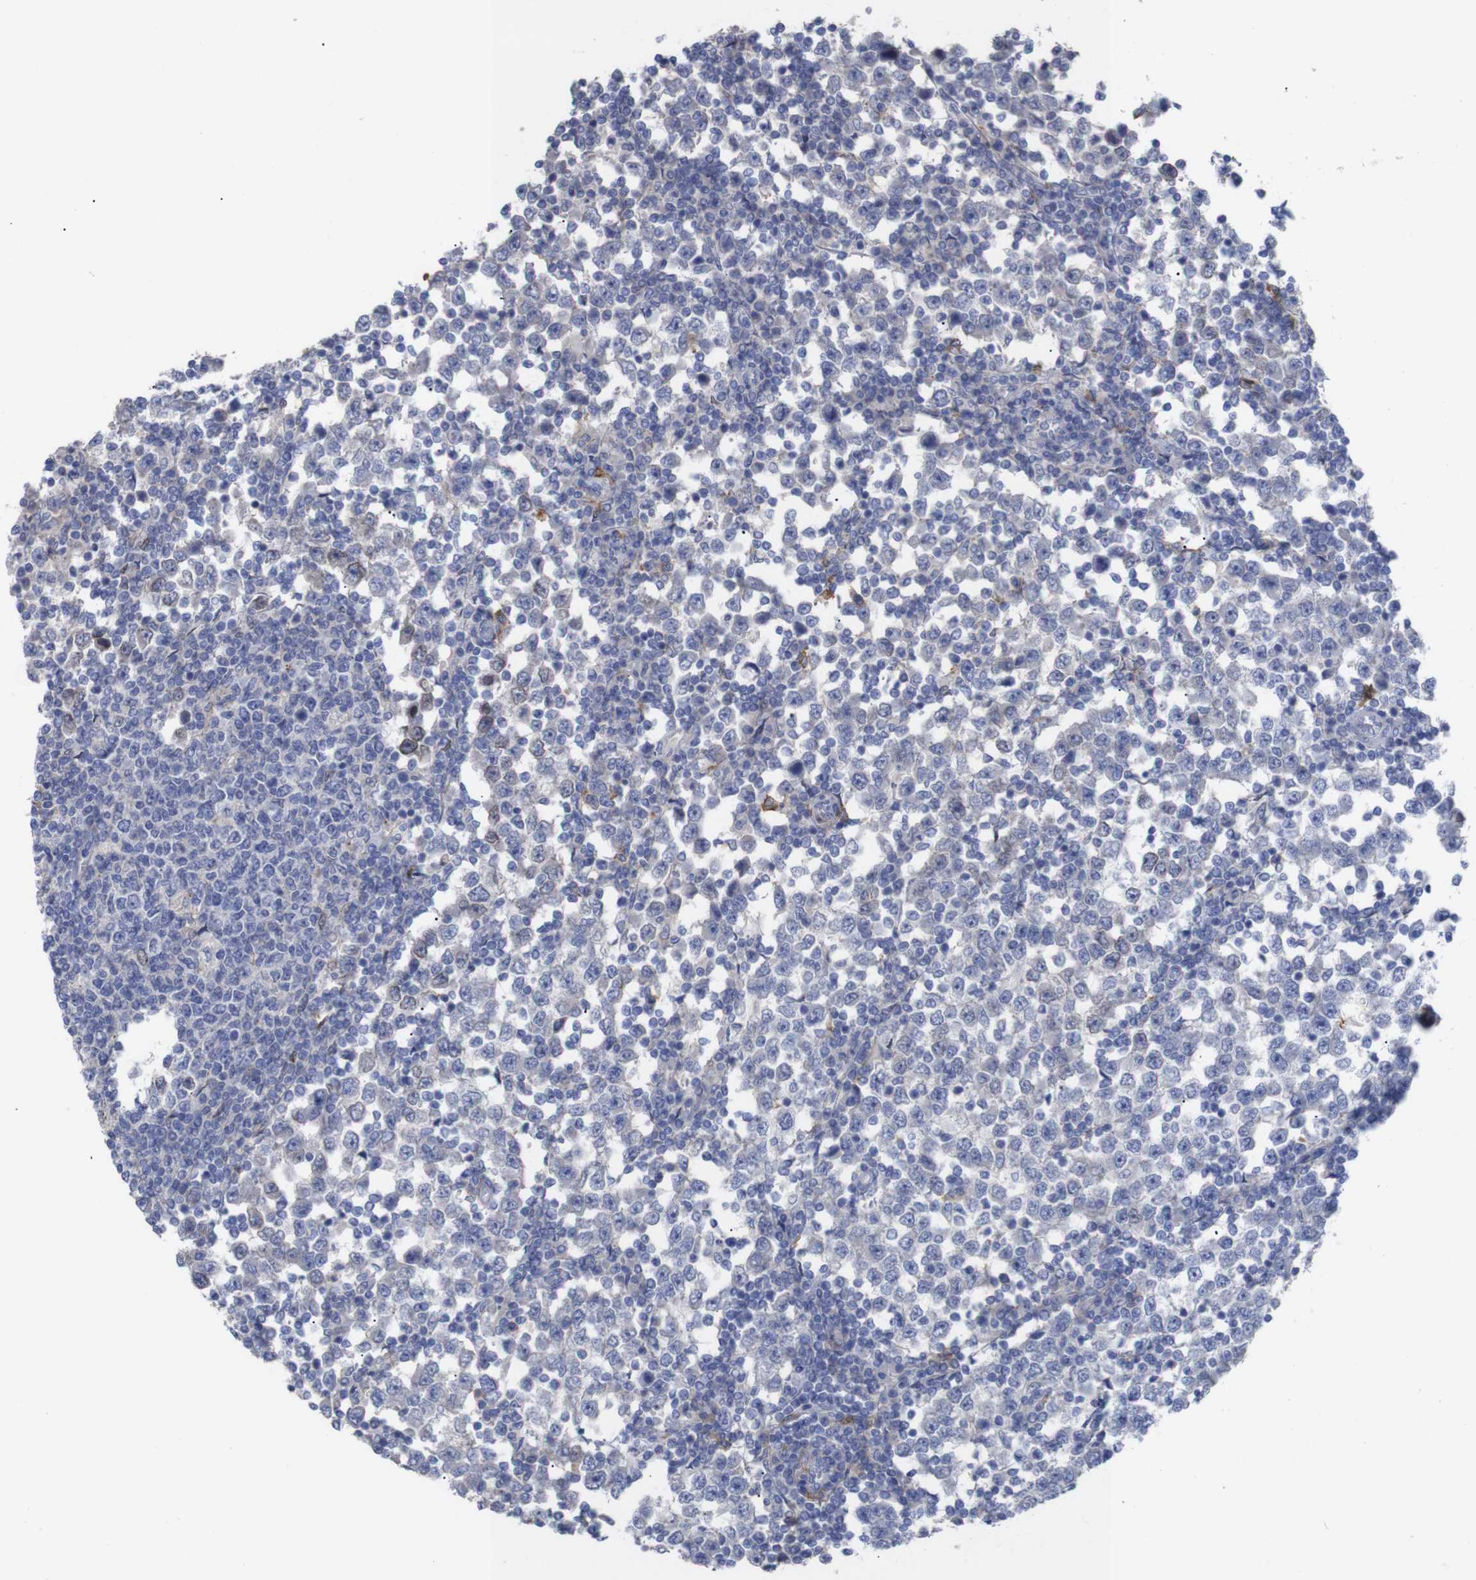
{"staining": {"intensity": "negative", "quantity": "none", "location": "none"}, "tissue": "testis cancer", "cell_type": "Tumor cells", "image_type": "cancer", "snomed": [{"axis": "morphology", "description": "Seminoma, NOS"}, {"axis": "topography", "description": "Testis"}], "caption": "Immunohistochemistry histopathology image of neoplastic tissue: seminoma (testis) stained with DAB shows no significant protein expression in tumor cells.", "gene": "C5AR1", "patient": {"sex": "male", "age": 65}}